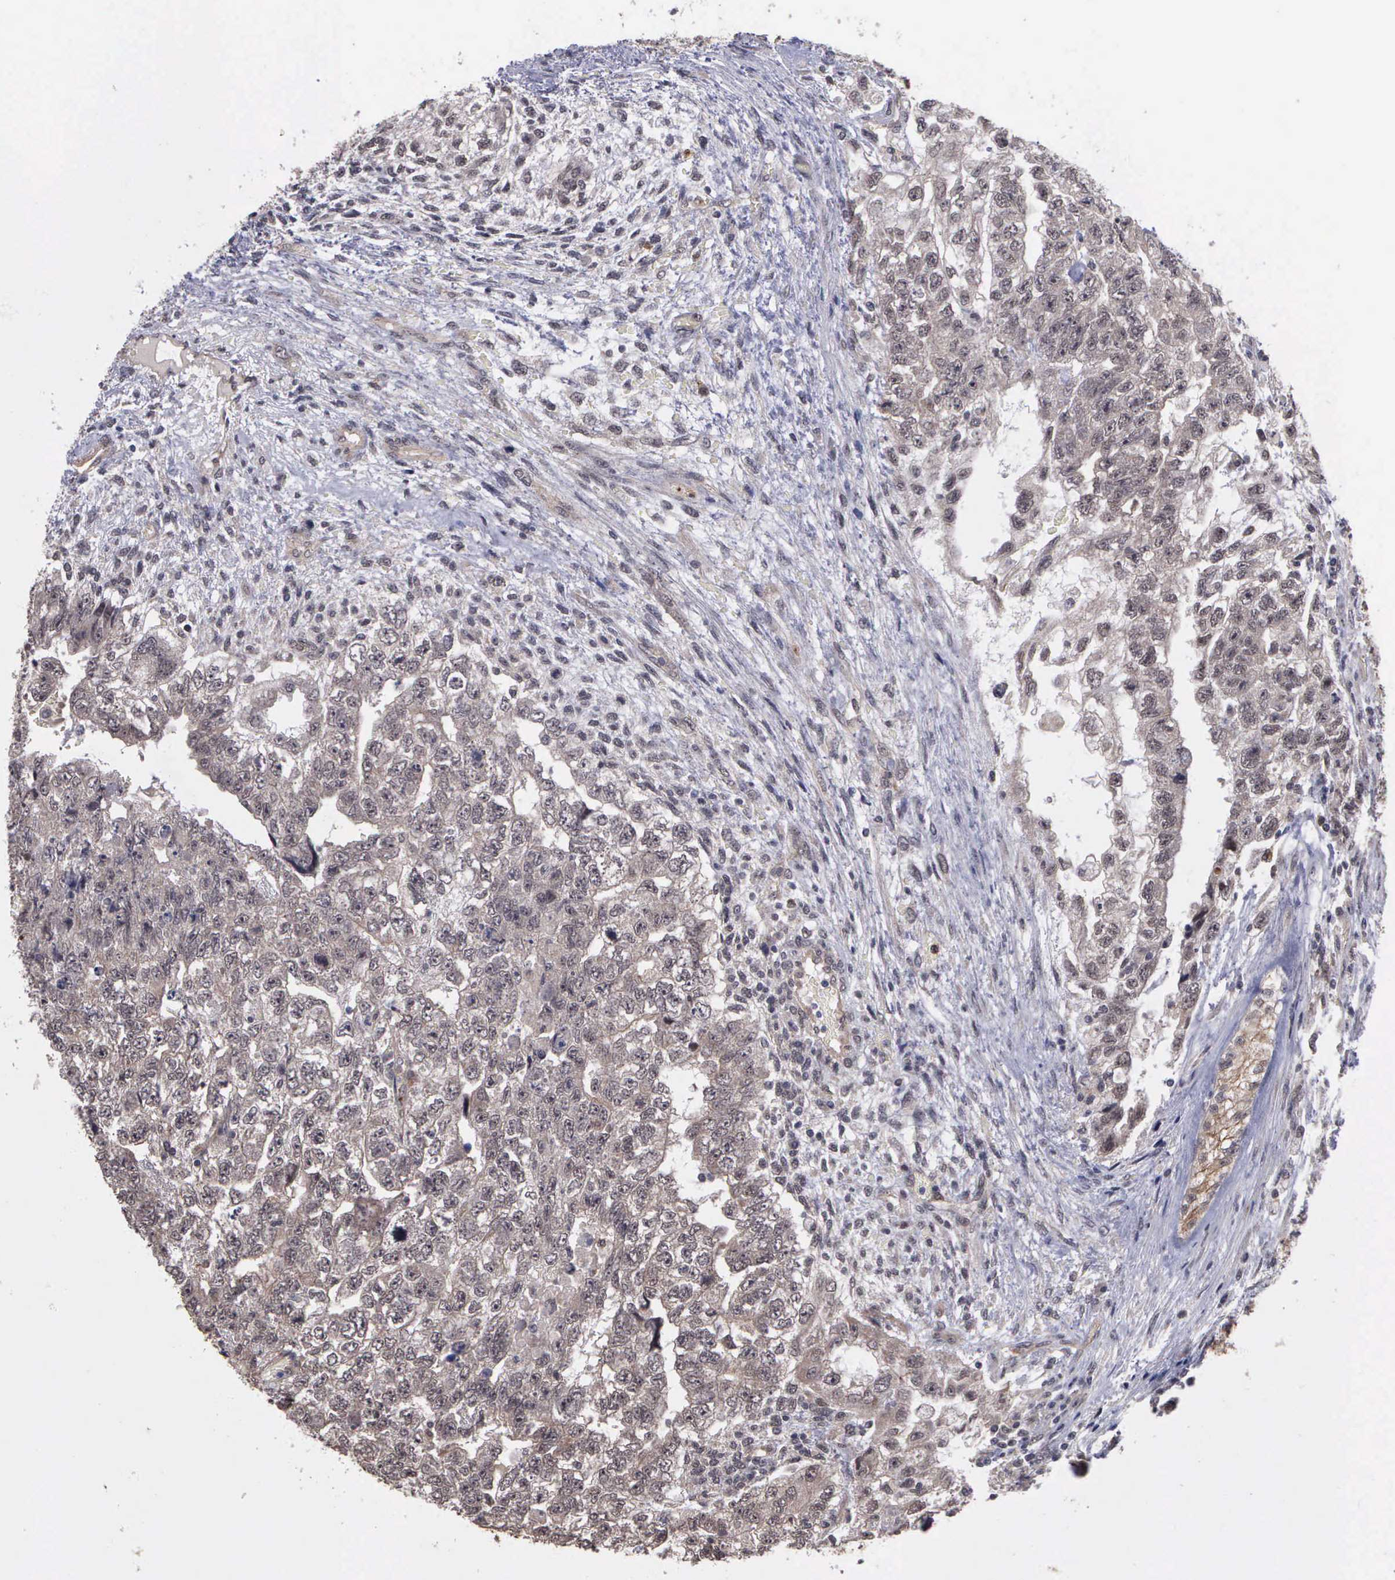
{"staining": {"intensity": "weak", "quantity": ">75%", "location": "cytoplasmic/membranous"}, "tissue": "testis cancer", "cell_type": "Tumor cells", "image_type": "cancer", "snomed": [{"axis": "morphology", "description": "Carcinoma, Embryonal, NOS"}, {"axis": "topography", "description": "Testis"}], "caption": "Immunohistochemistry (IHC) of testis embryonal carcinoma demonstrates low levels of weak cytoplasmic/membranous expression in about >75% of tumor cells.", "gene": "MAP3K9", "patient": {"sex": "male", "age": 36}}